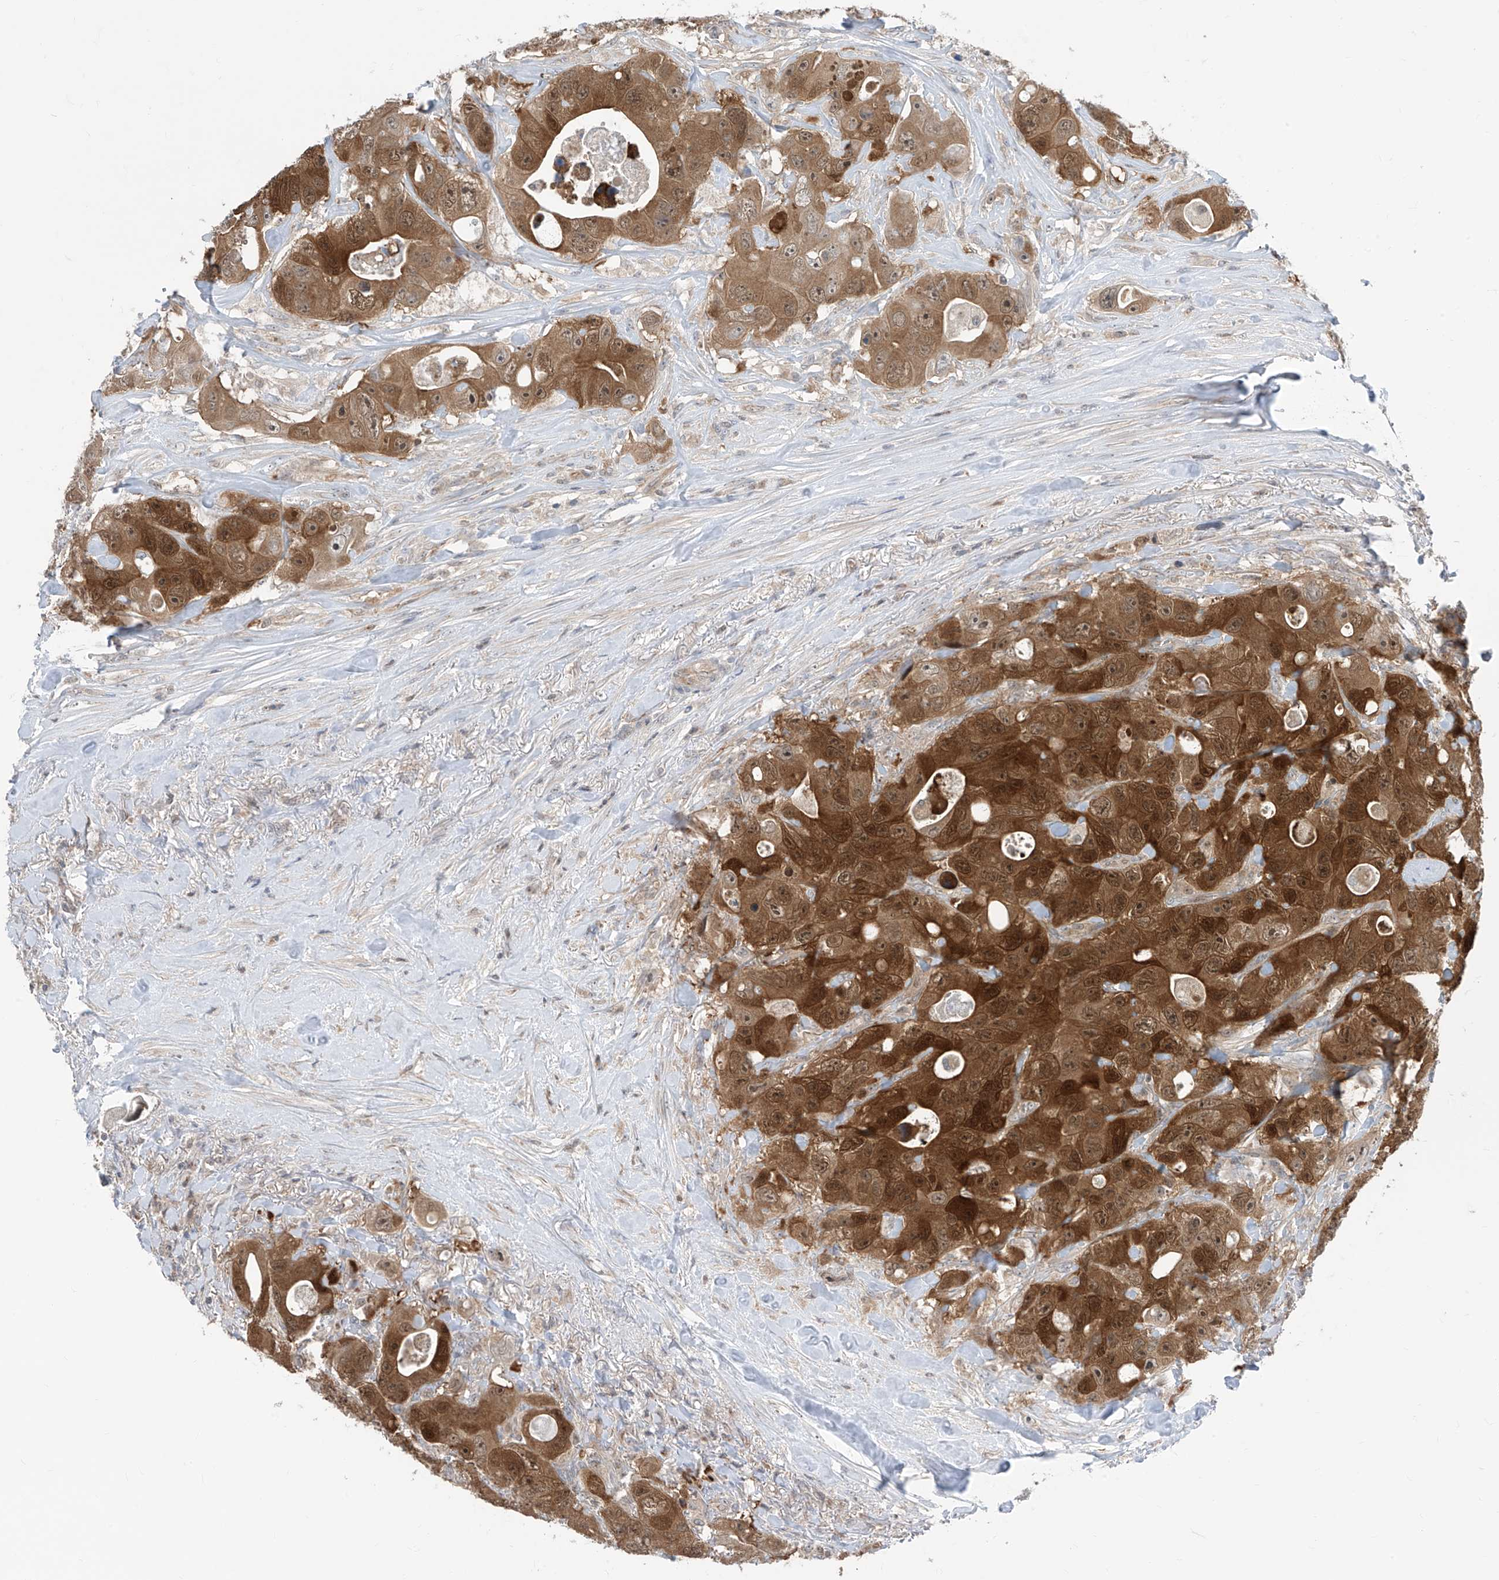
{"staining": {"intensity": "strong", "quantity": ">75%", "location": "cytoplasmic/membranous"}, "tissue": "colorectal cancer", "cell_type": "Tumor cells", "image_type": "cancer", "snomed": [{"axis": "morphology", "description": "Adenocarcinoma, NOS"}, {"axis": "topography", "description": "Colon"}], "caption": "A photomicrograph showing strong cytoplasmic/membranous positivity in about >75% of tumor cells in colorectal adenocarcinoma, as visualized by brown immunohistochemical staining.", "gene": "TTC38", "patient": {"sex": "female", "age": 46}}